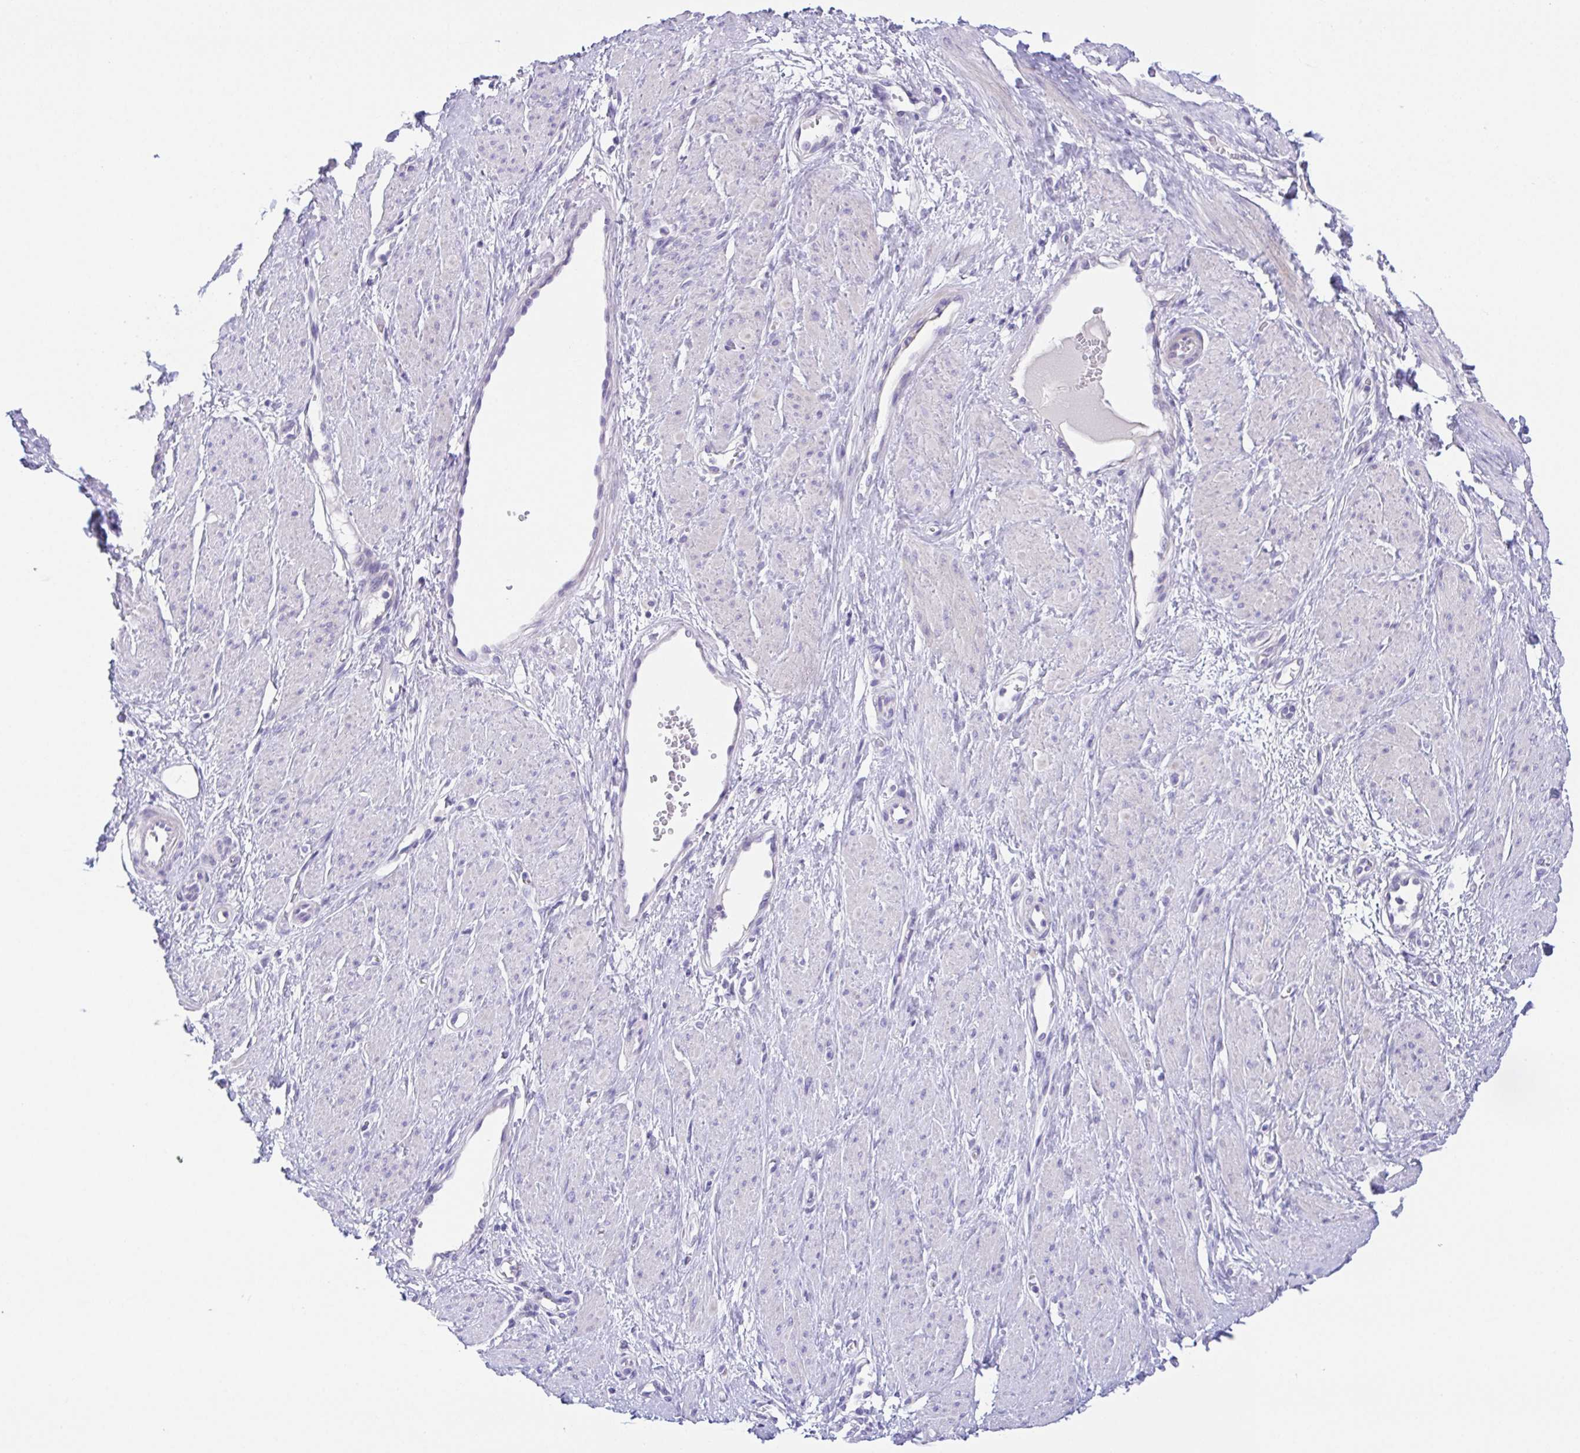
{"staining": {"intensity": "negative", "quantity": "none", "location": "none"}, "tissue": "smooth muscle", "cell_type": "Smooth muscle cells", "image_type": "normal", "snomed": [{"axis": "morphology", "description": "Normal tissue, NOS"}, {"axis": "topography", "description": "Smooth muscle"}, {"axis": "topography", "description": "Uterus"}], "caption": "High power microscopy micrograph of an immunohistochemistry (IHC) photomicrograph of unremarkable smooth muscle, revealing no significant positivity in smooth muscle cells. (DAB (3,3'-diaminobenzidine) immunohistochemistry (IHC) visualized using brightfield microscopy, high magnification).", "gene": "HAPLN2", "patient": {"sex": "female", "age": 39}}